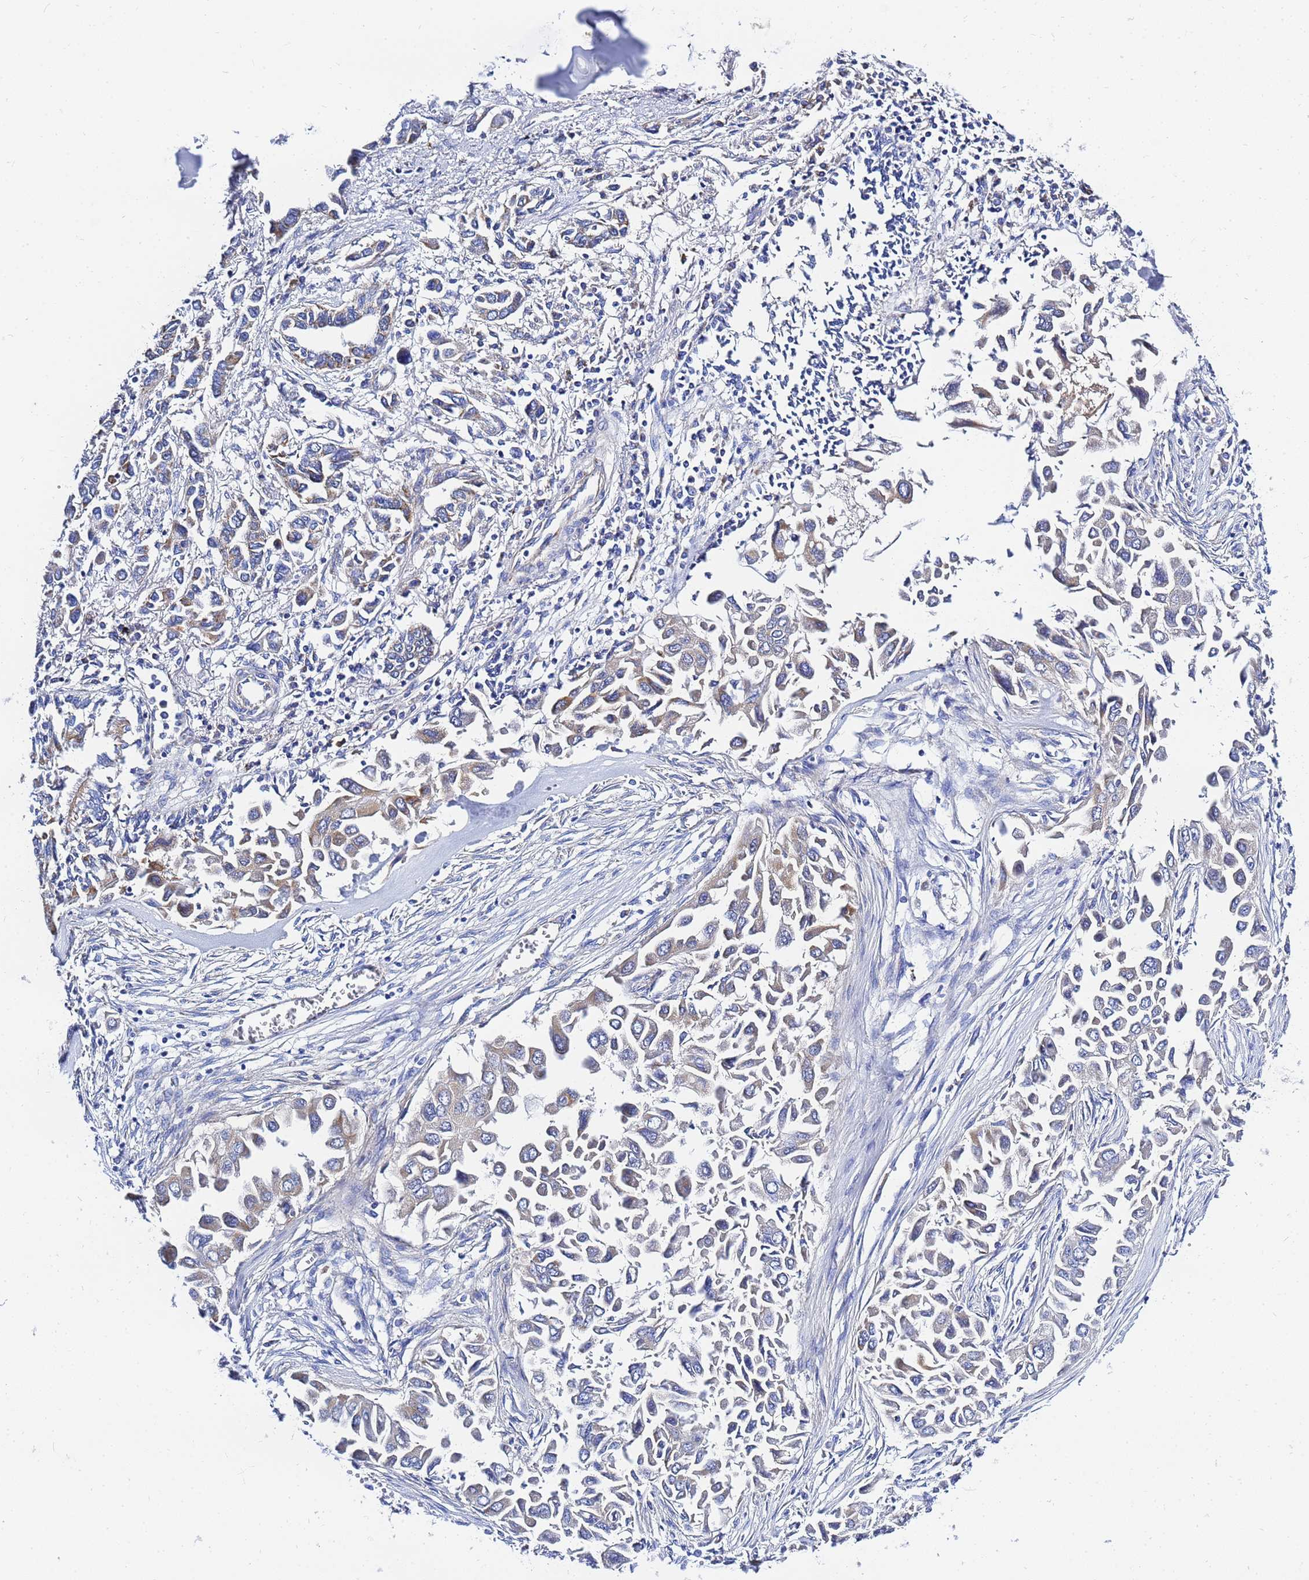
{"staining": {"intensity": "weak", "quantity": "25%-75%", "location": "cytoplasmic/membranous"}, "tissue": "lung cancer", "cell_type": "Tumor cells", "image_type": "cancer", "snomed": [{"axis": "morphology", "description": "Adenocarcinoma, NOS"}, {"axis": "topography", "description": "Lung"}], "caption": "Protein staining shows weak cytoplasmic/membranous expression in approximately 25%-75% of tumor cells in lung cancer.", "gene": "FAHD2A", "patient": {"sex": "female", "age": 76}}